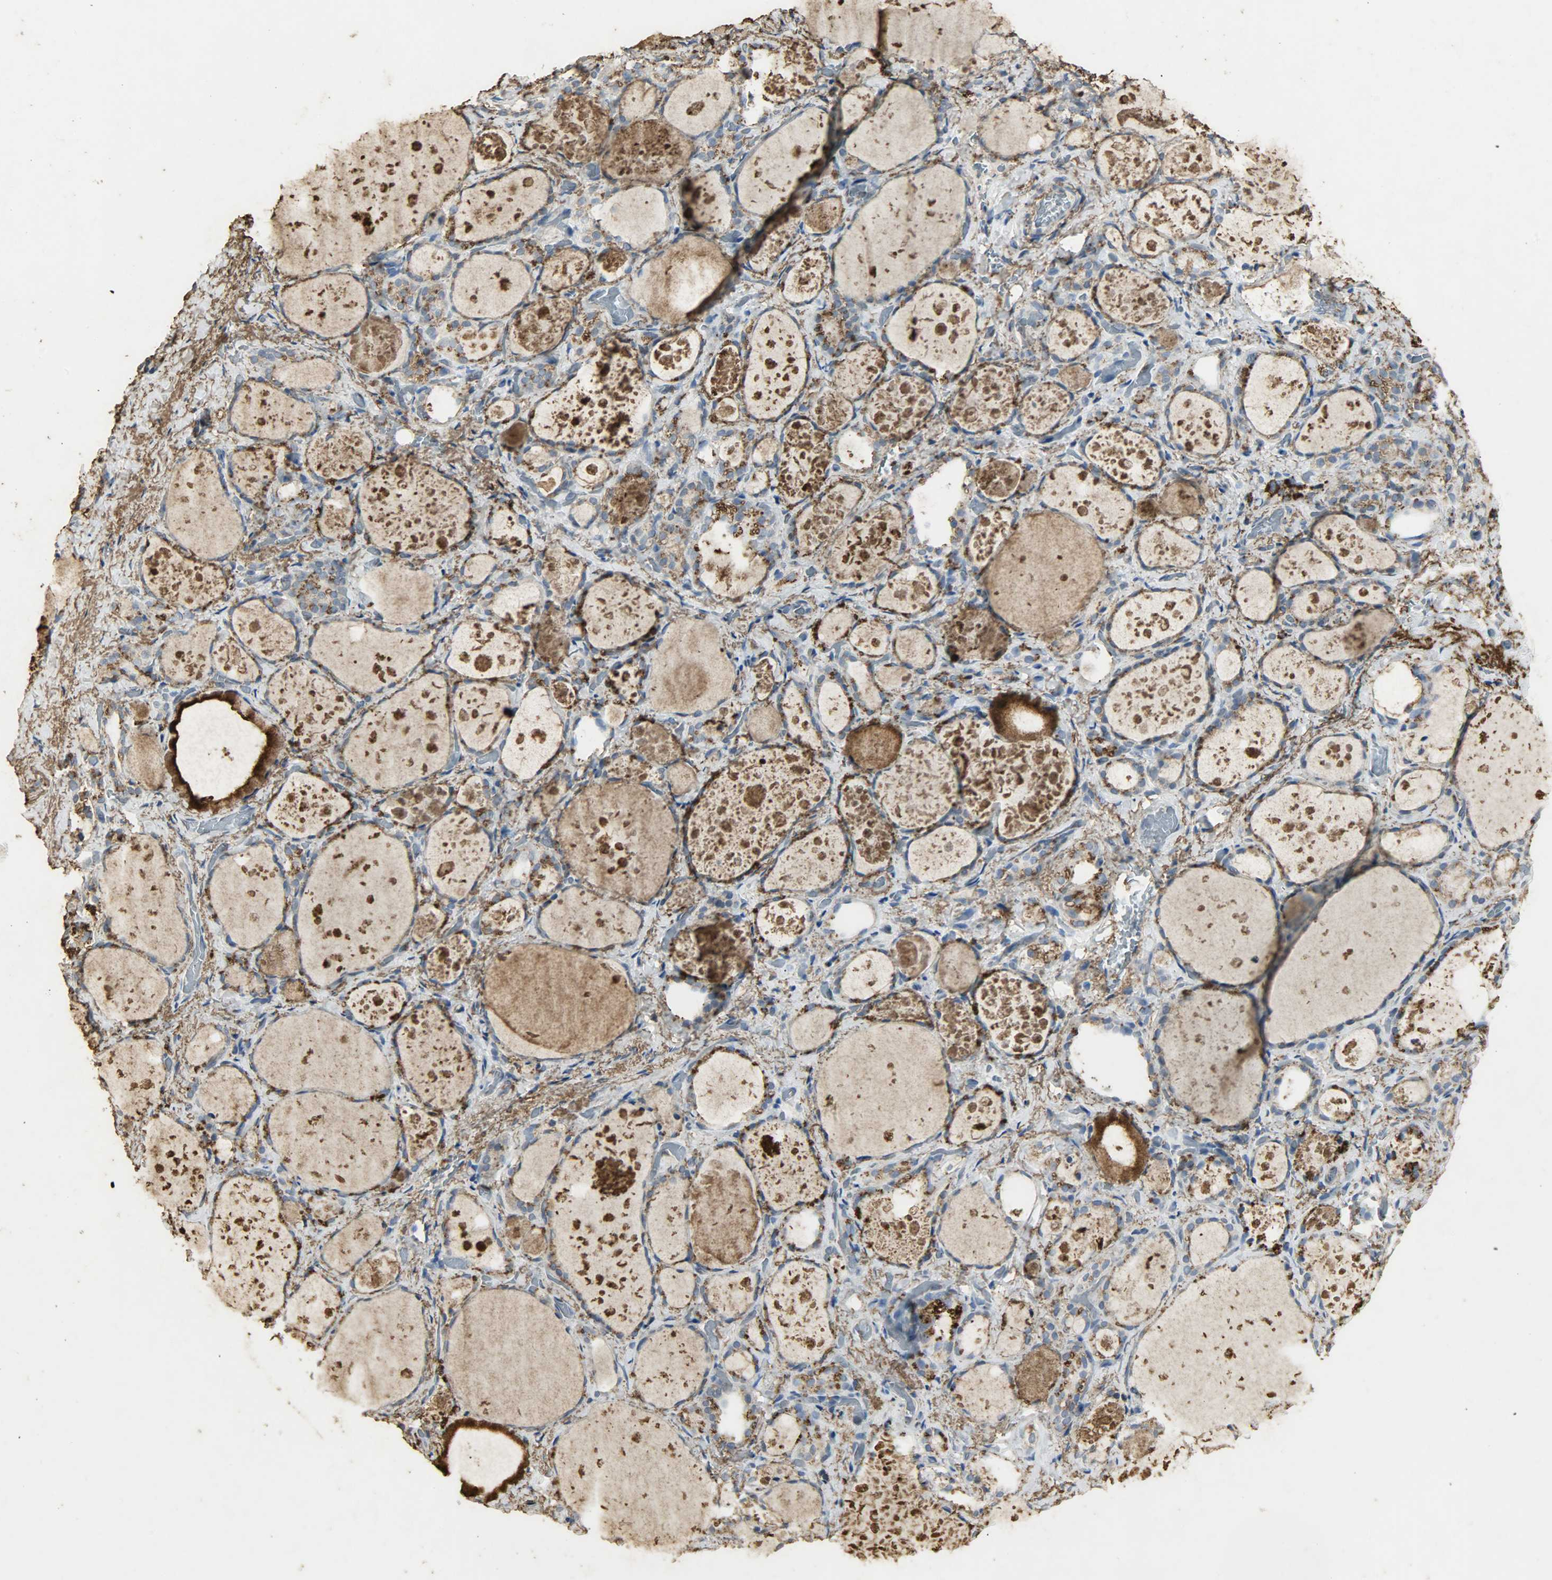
{"staining": {"intensity": "moderate", "quantity": "25%-75%", "location": "cytoplasmic/membranous"}, "tissue": "thyroid gland", "cell_type": "Glandular cells", "image_type": "normal", "snomed": [{"axis": "morphology", "description": "Normal tissue, NOS"}, {"axis": "topography", "description": "Thyroid gland"}], "caption": "Thyroid gland stained with DAB immunohistochemistry displays medium levels of moderate cytoplasmic/membranous positivity in approximately 25%-75% of glandular cells. The protein of interest is stained brown, and the nuclei are stained in blue (DAB (3,3'-diaminobenzidine) IHC with brightfield microscopy, high magnification).", "gene": "ASB9", "patient": {"sex": "female", "age": 75}}